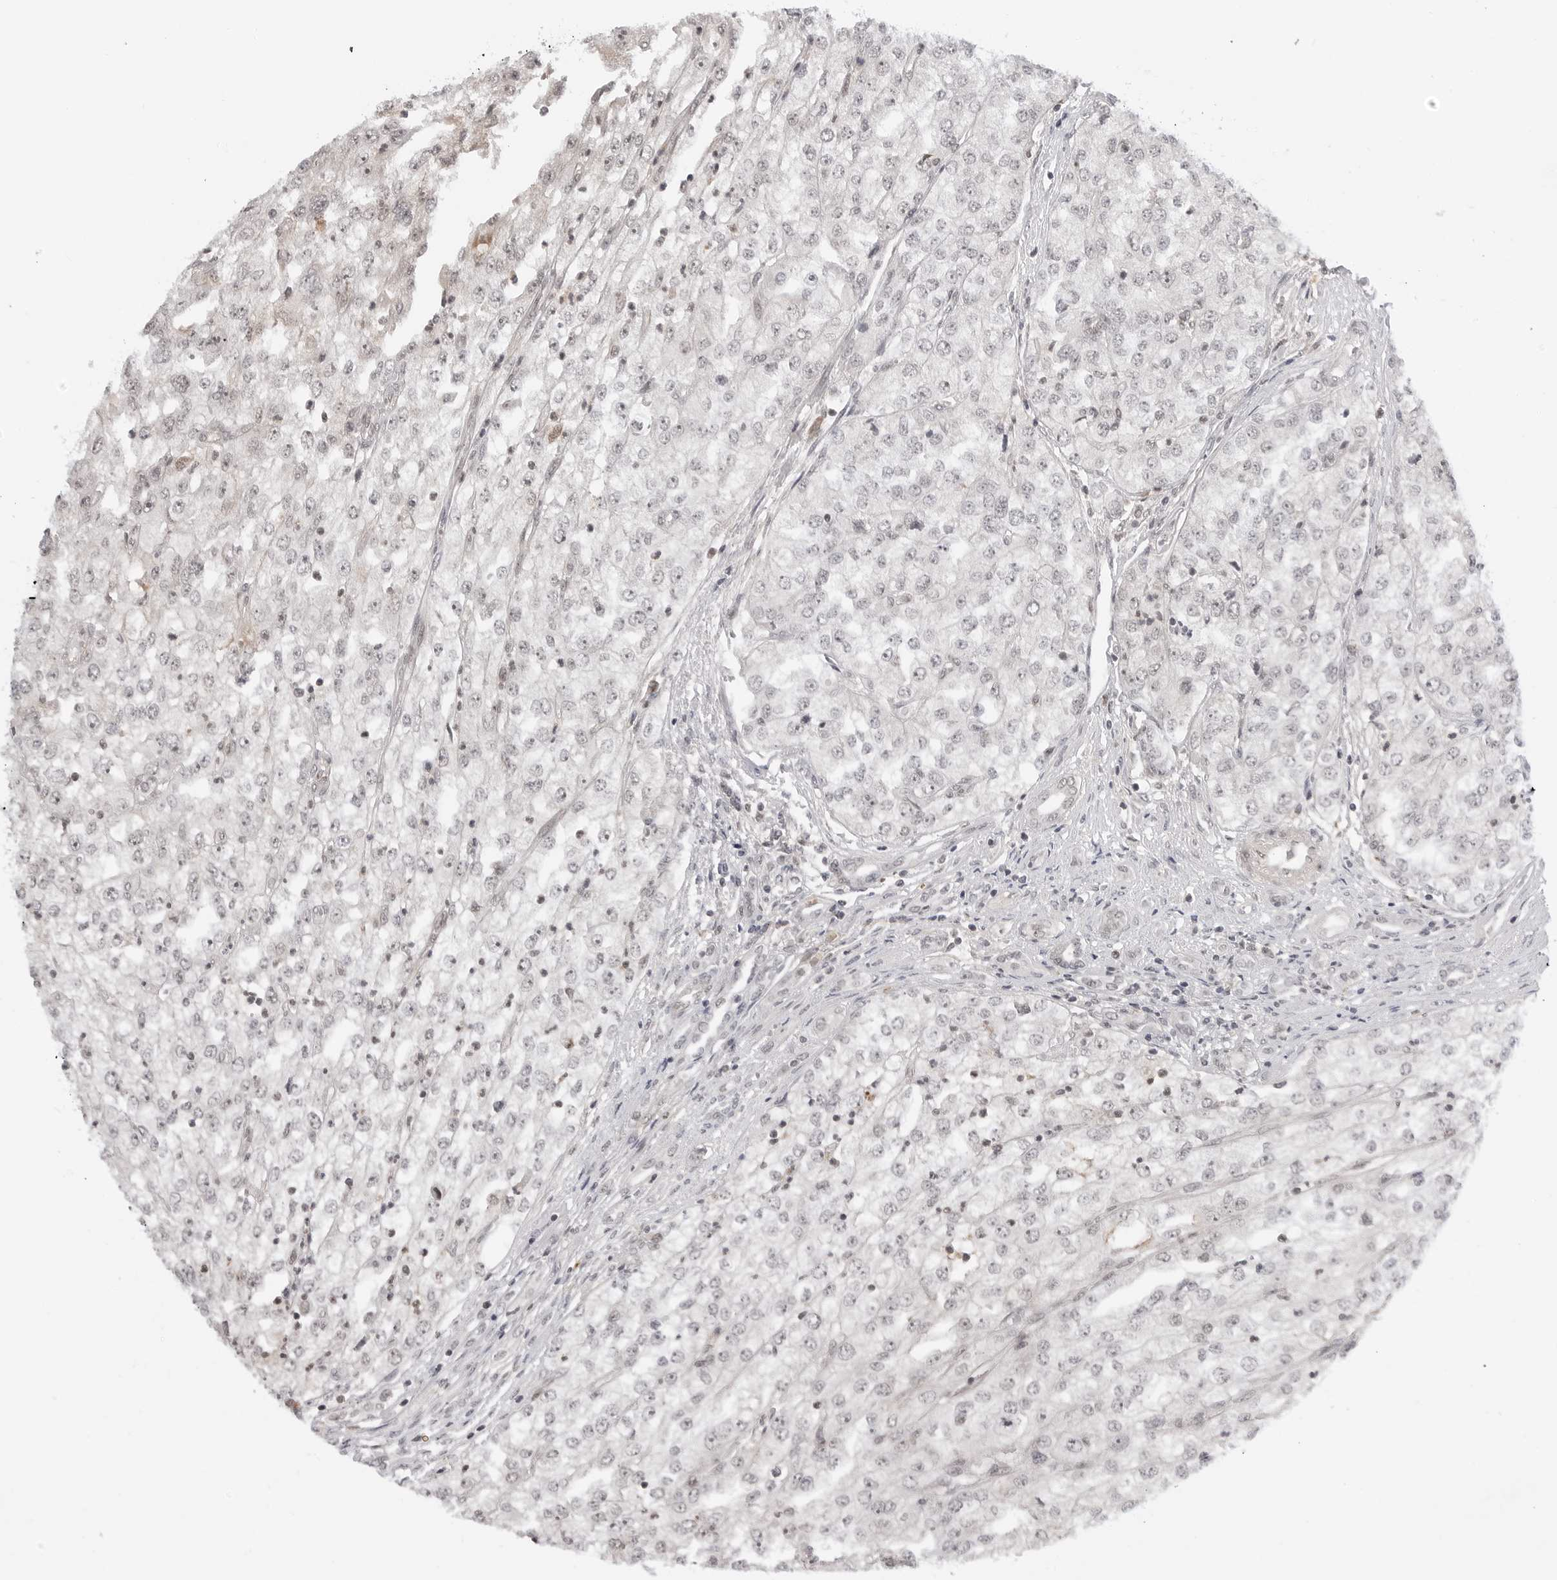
{"staining": {"intensity": "weak", "quantity": "<25%", "location": "nuclear"}, "tissue": "renal cancer", "cell_type": "Tumor cells", "image_type": "cancer", "snomed": [{"axis": "morphology", "description": "Adenocarcinoma, NOS"}, {"axis": "topography", "description": "Kidney"}], "caption": "The immunohistochemistry histopathology image has no significant staining in tumor cells of renal cancer (adenocarcinoma) tissue.", "gene": "C8orf33", "patient": {"sex": "female", "age": 54}}